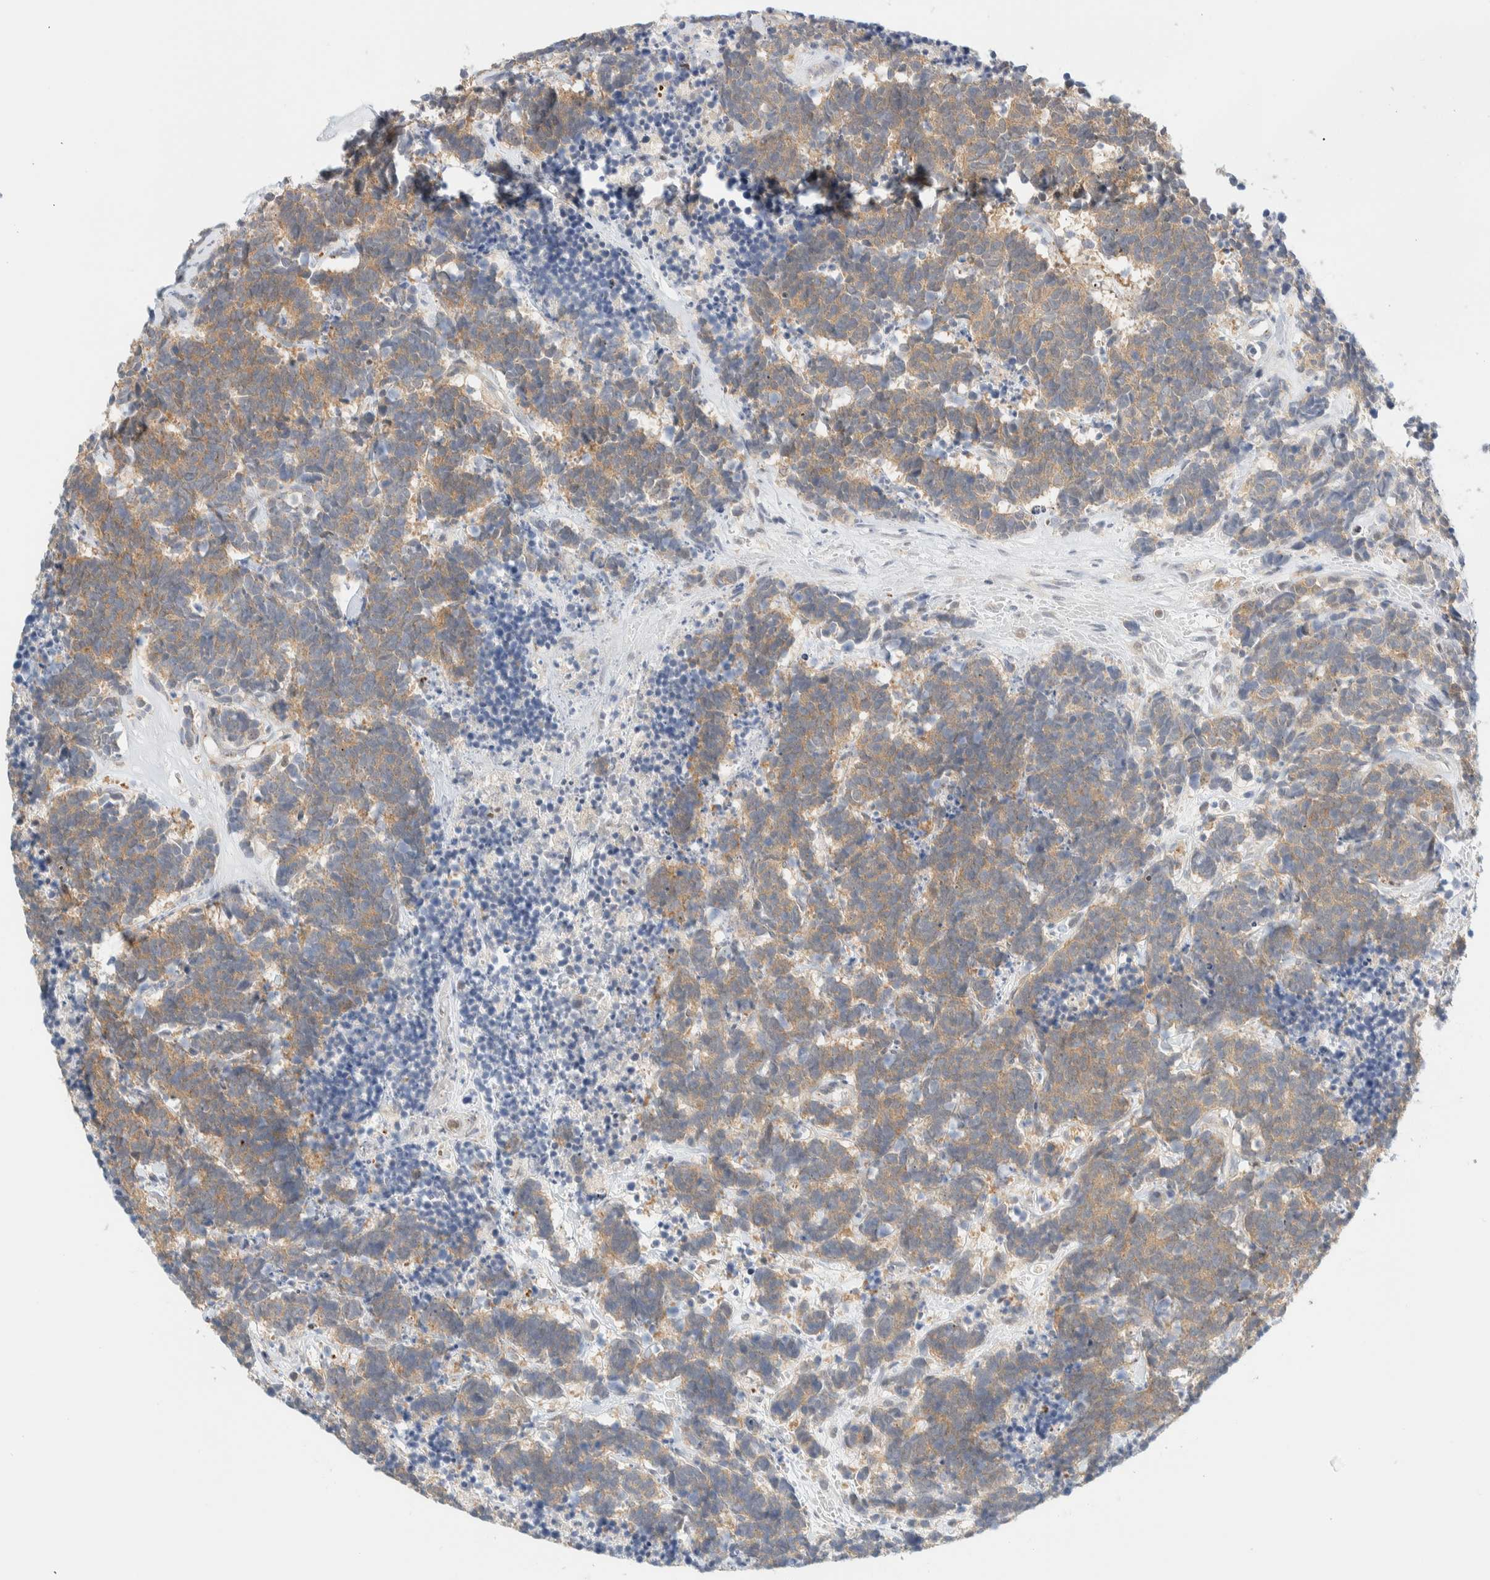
{"staining": {"intensity": "weak", "quantity": ">75%", "location": "cytoplasmic/membranous"}, "tissue": "carcinoid", "cell_type": "Tumor cells", "image_type": "cancer", "snomed": [{"axis": "morphology", "description": "Carcinoma, NOS"}, {"axis": "morphology", "description": "Carcinoid, malignant, NOS"}, {"axis": "topography", "description": "Urinary bladder"}], "caption": "Weak cytoplasmic/membranous protein expression is present in approximately >75% of tumor cells in malignant carcinoid. (DAB IHC, brown staining for protein, blue staining for nuclei).", "gene": "PCYT2", "patient": {"sex": "male", "age": 57}}